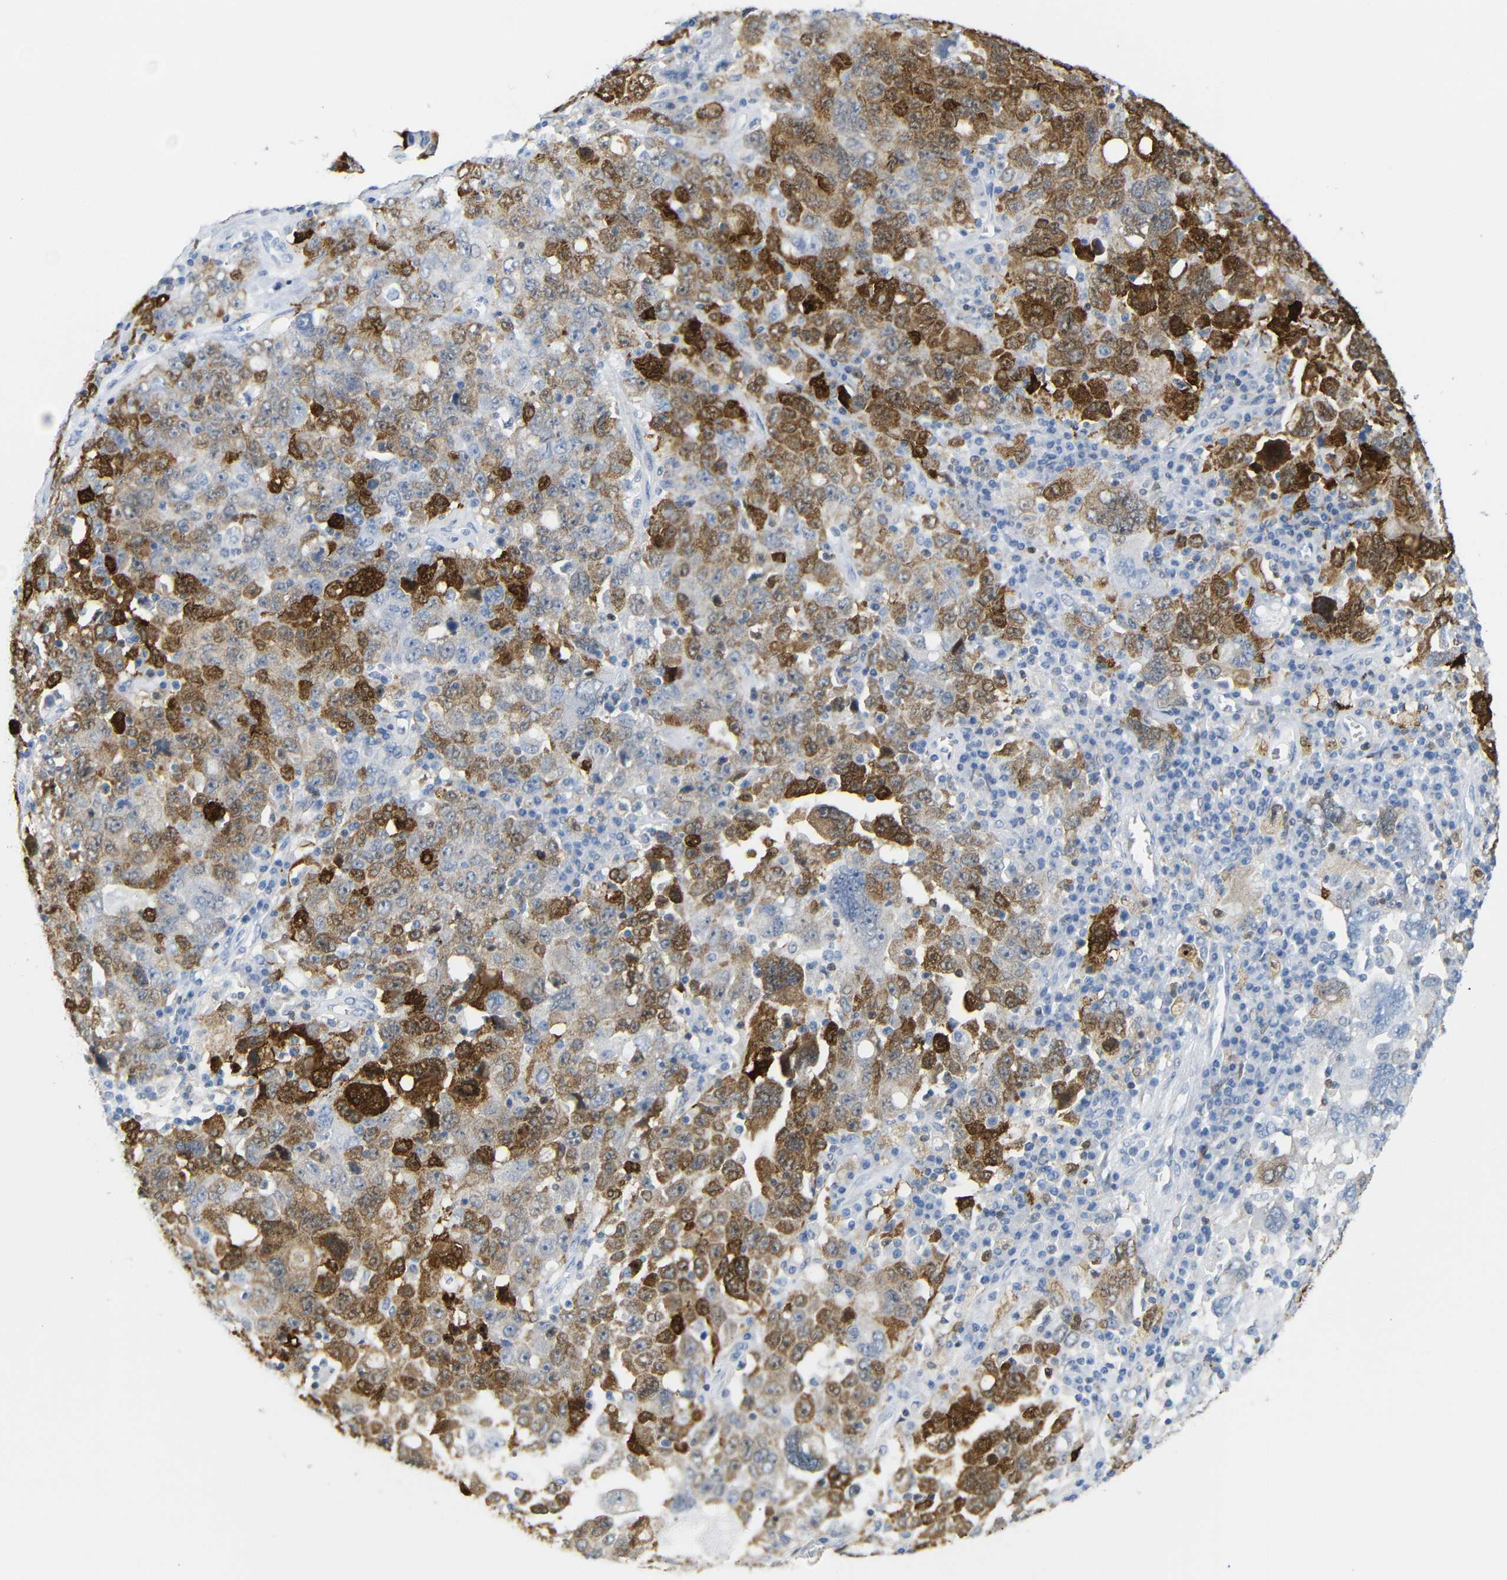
{"staining": {"intensity": "strong", "quantity": "25%-75%", "location": "cytoplasmic/membranous"}, "tissue": "ovarian cancer", "cell_type": "Tumor cells", "image_type": "cancer", "snomed": [{"axis": "morphology", "description": "Carcinoma, endometroid"}, {"axis": "topography", "description": "Ovary"}], "caption": "Tumor cells show strong cytoplasmic/membranous expression in about 25%-75% of cells in ovarian endometroid carcinoma.", "gene": "MT1A", "patient": {"sex": "female", "age": 62}}